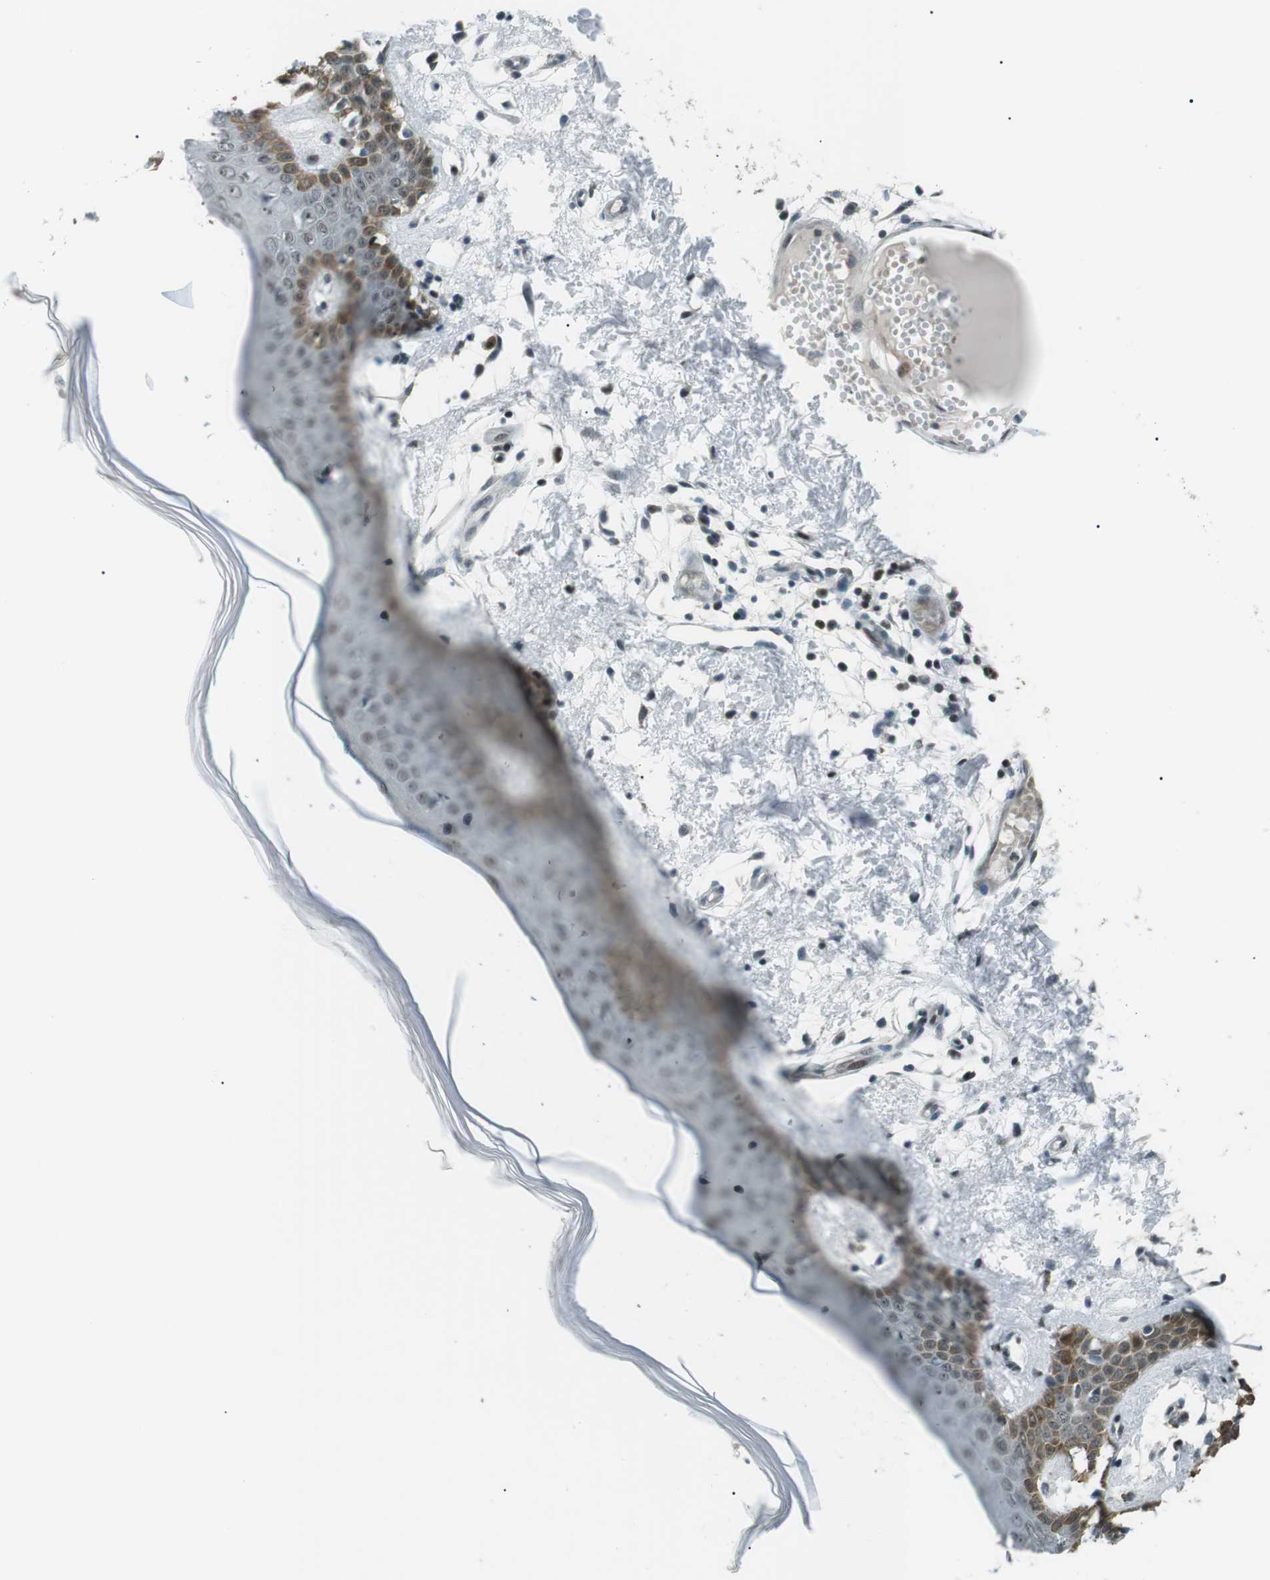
{"staining": {"intensity": "negative", "quantity": "none", "location": "none"}, "tissue": "skin", "cell_type": "Fibroblasts", "image_type": "normal", "snomed": [{"axis": "morphology", "description": "Normal tissue, NOS"}, {"axis": "topography", "description": "Skin"}], "caption": "This photomicrograph is of benign skin stained with immunohistochemistry (IHC) to label a protein in brown with the nuclei are counter-stained blue. There is no expression in fibroblasts.", "gene": "PJA1", "patient": {"sex": "male", "age": 53}}